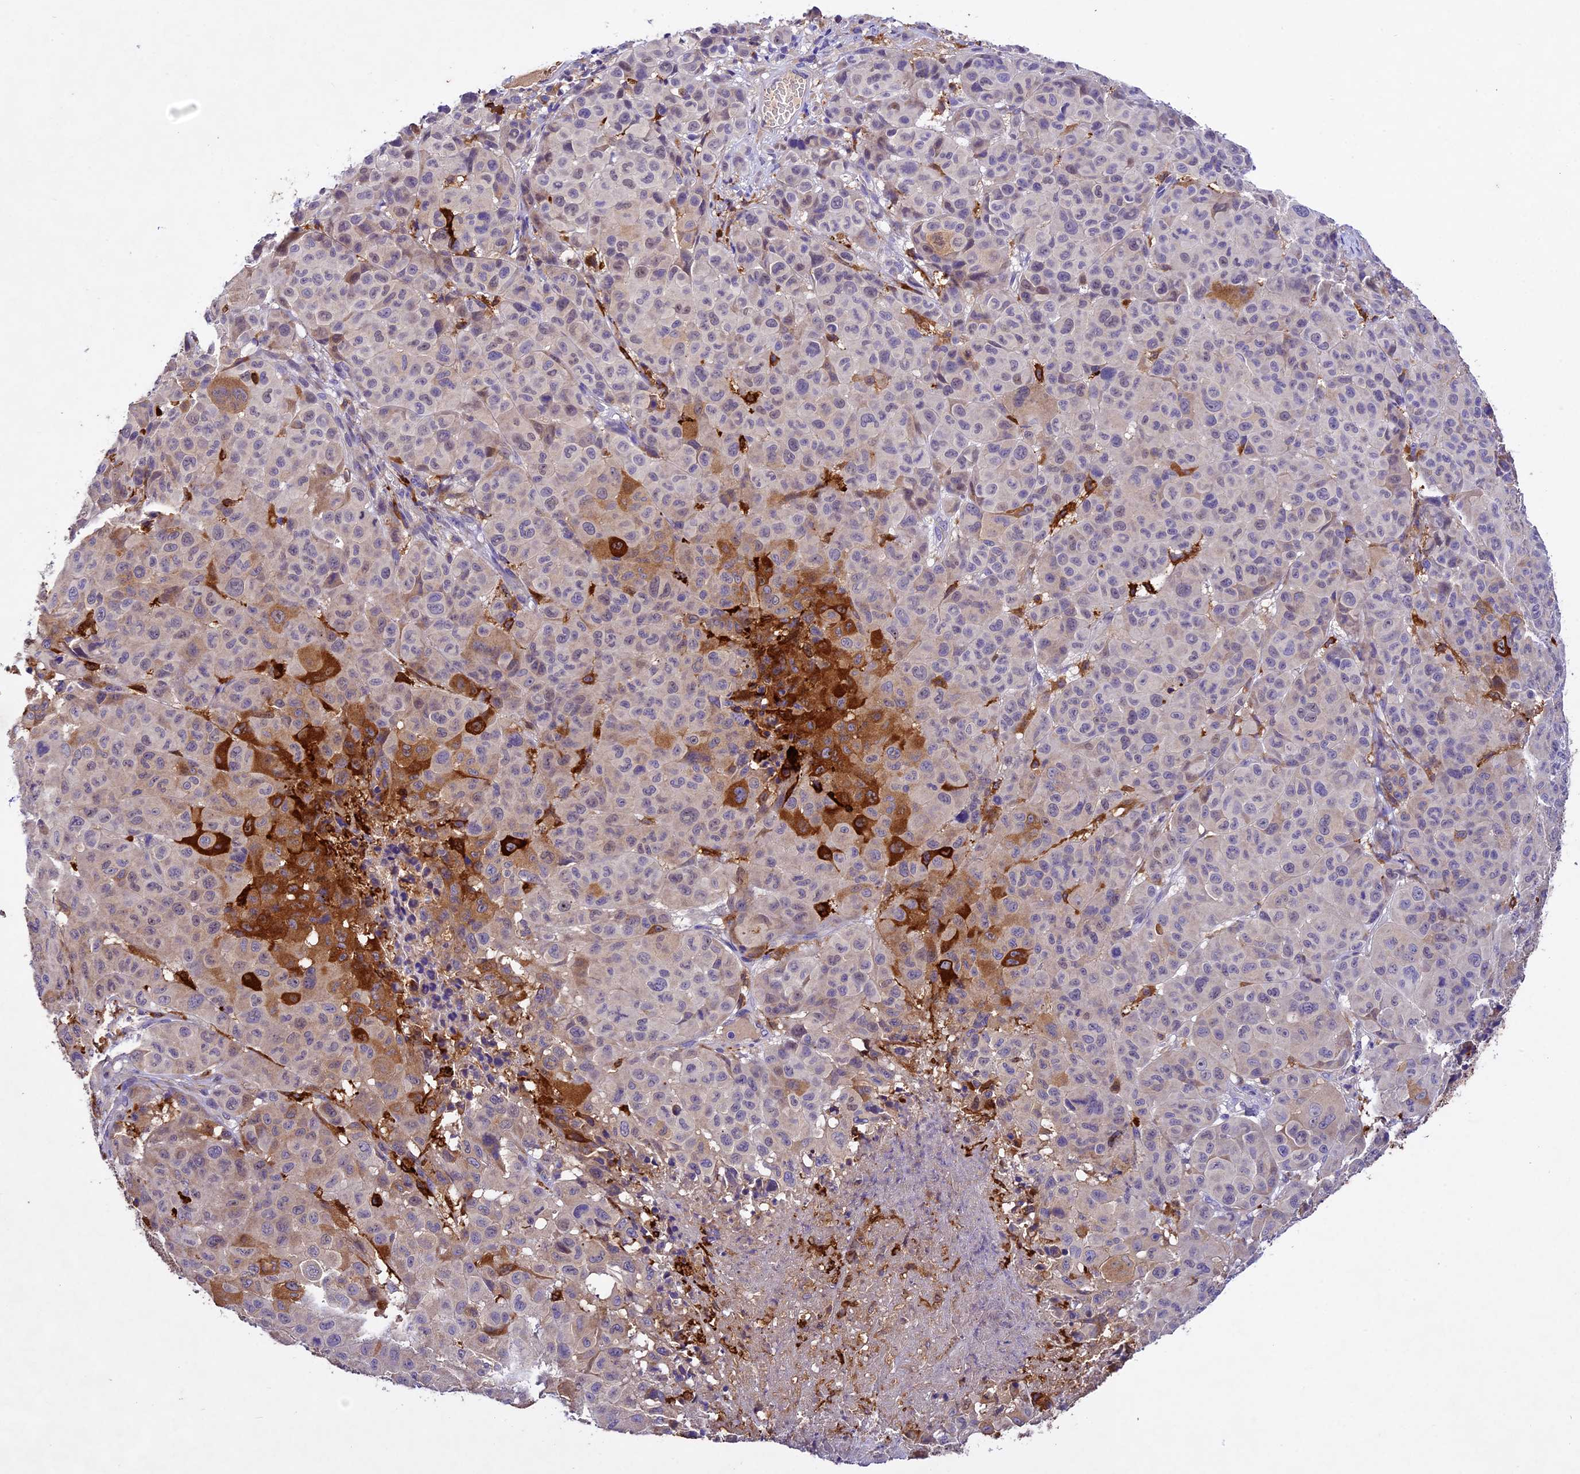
{"staining": {"intensity": "moderate", "quantity": "25%-75%", "location": "cytoplasmic/membranous"}, "tissue": "melanoma", "cell_type": "Tumor cells", "image_type": "cancer", "snomed": [{"axis": "morphology", "description": "Malignant melanoma, NOS"}, {"axis": "topography", "description": "Skin"}], "caption": "Immunohistochemistry (DAB) staining of human melanoma displays moderate cytoplasmic/membranous protein positivity in about 25%-75% of tumor cells.", "gene": "CILP2", "patient": {"sex": "male", "age": 73}}